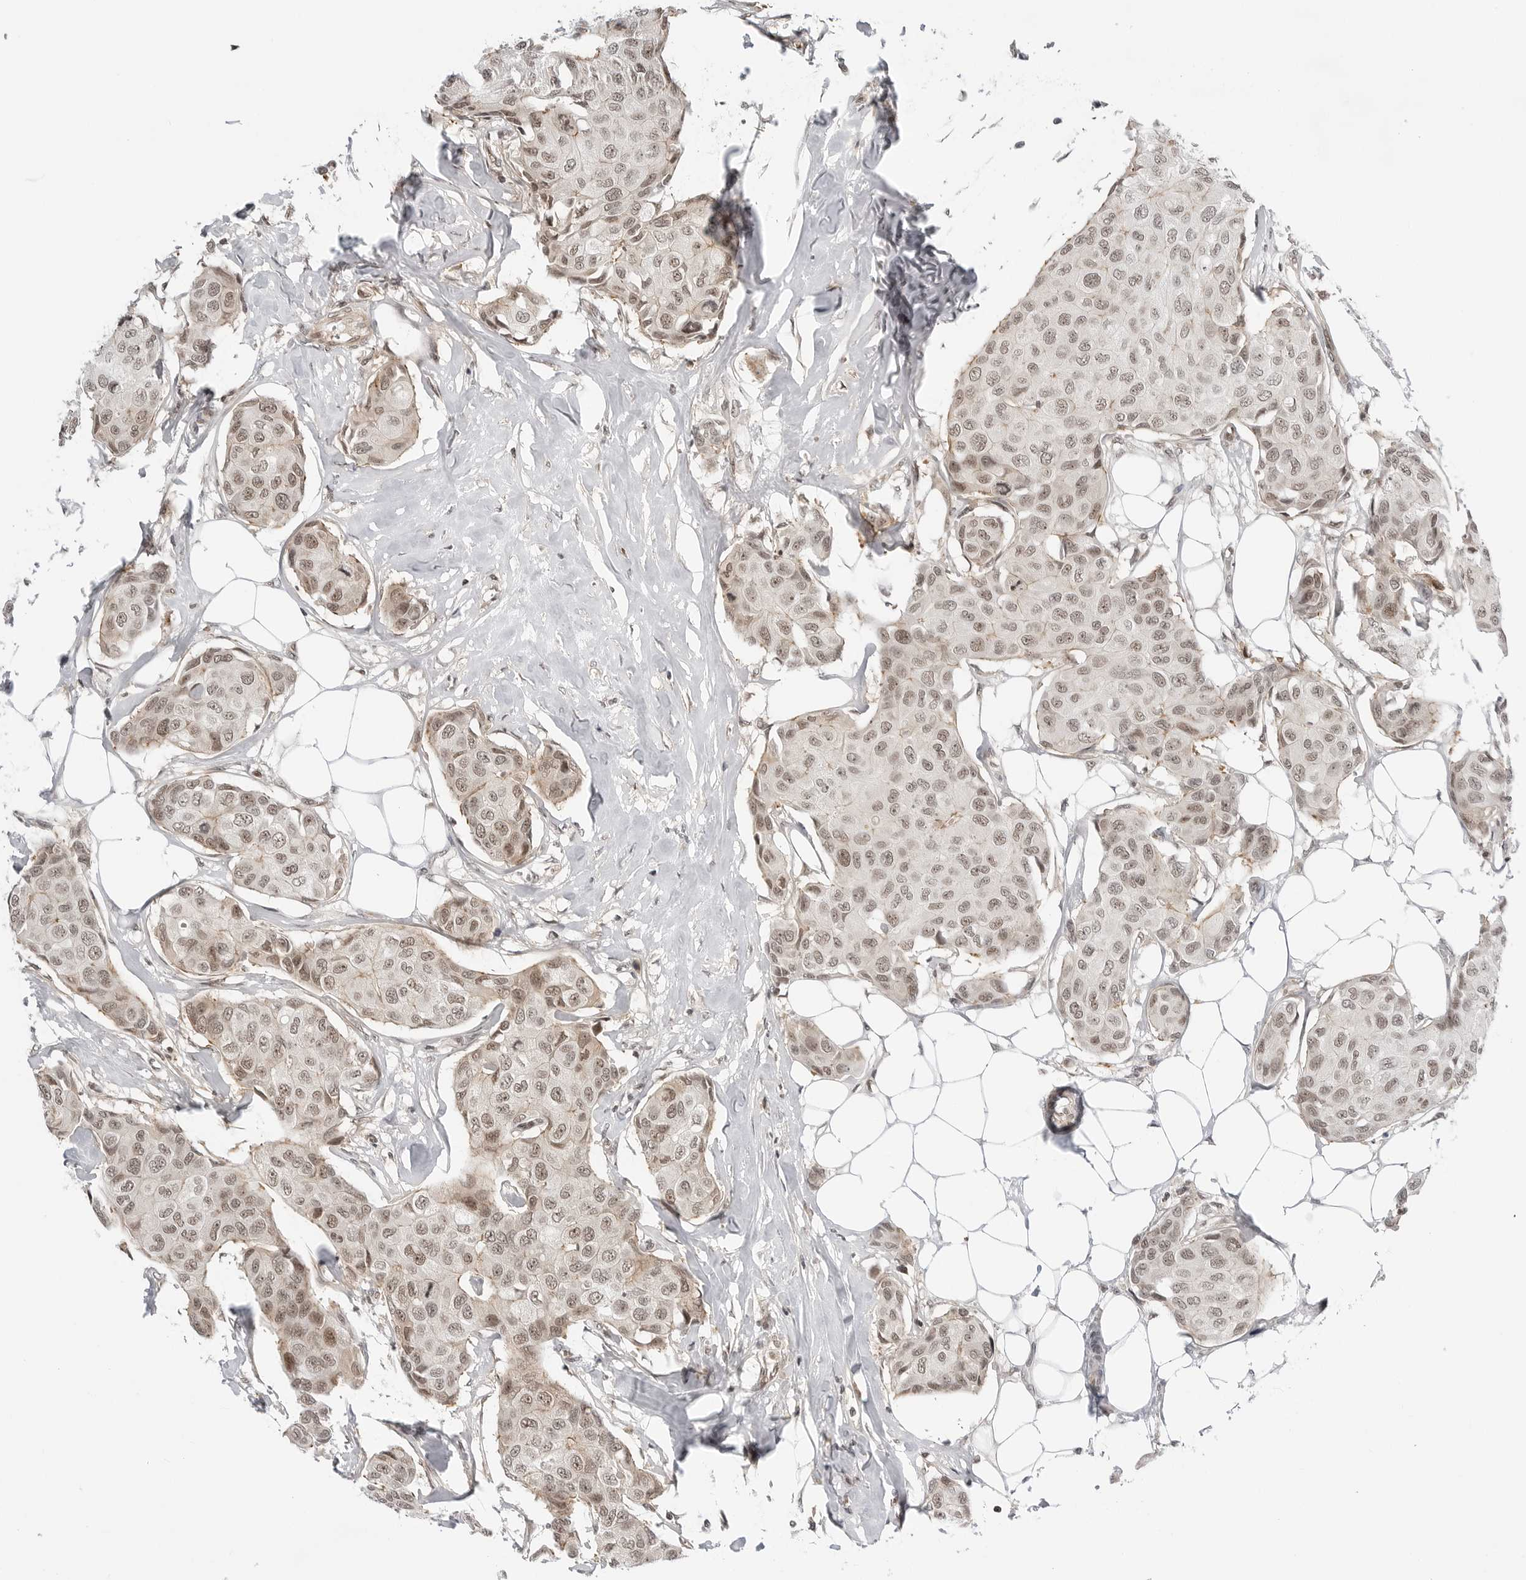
{"staining": {"intensity": "weak", "quantity": ">75%", "location": "nuclear"}, "tissue": "breast cancer", "cell_type": "Tumor cells", "image_type": "cancer", "snomed": [{"axis": "morphology", "description": "Duct carcinoma"}, {"axis": "topography", "description": "Breast"}], "caption": "Immunohistochemical staining of human intraductal carcinoma (breast) demonstrates low levels of weak nuclear protein positivity in approximately >75% of tumor cells.", "gene": "C8orf33", "patient": {"sex": "female", "age": 80}}